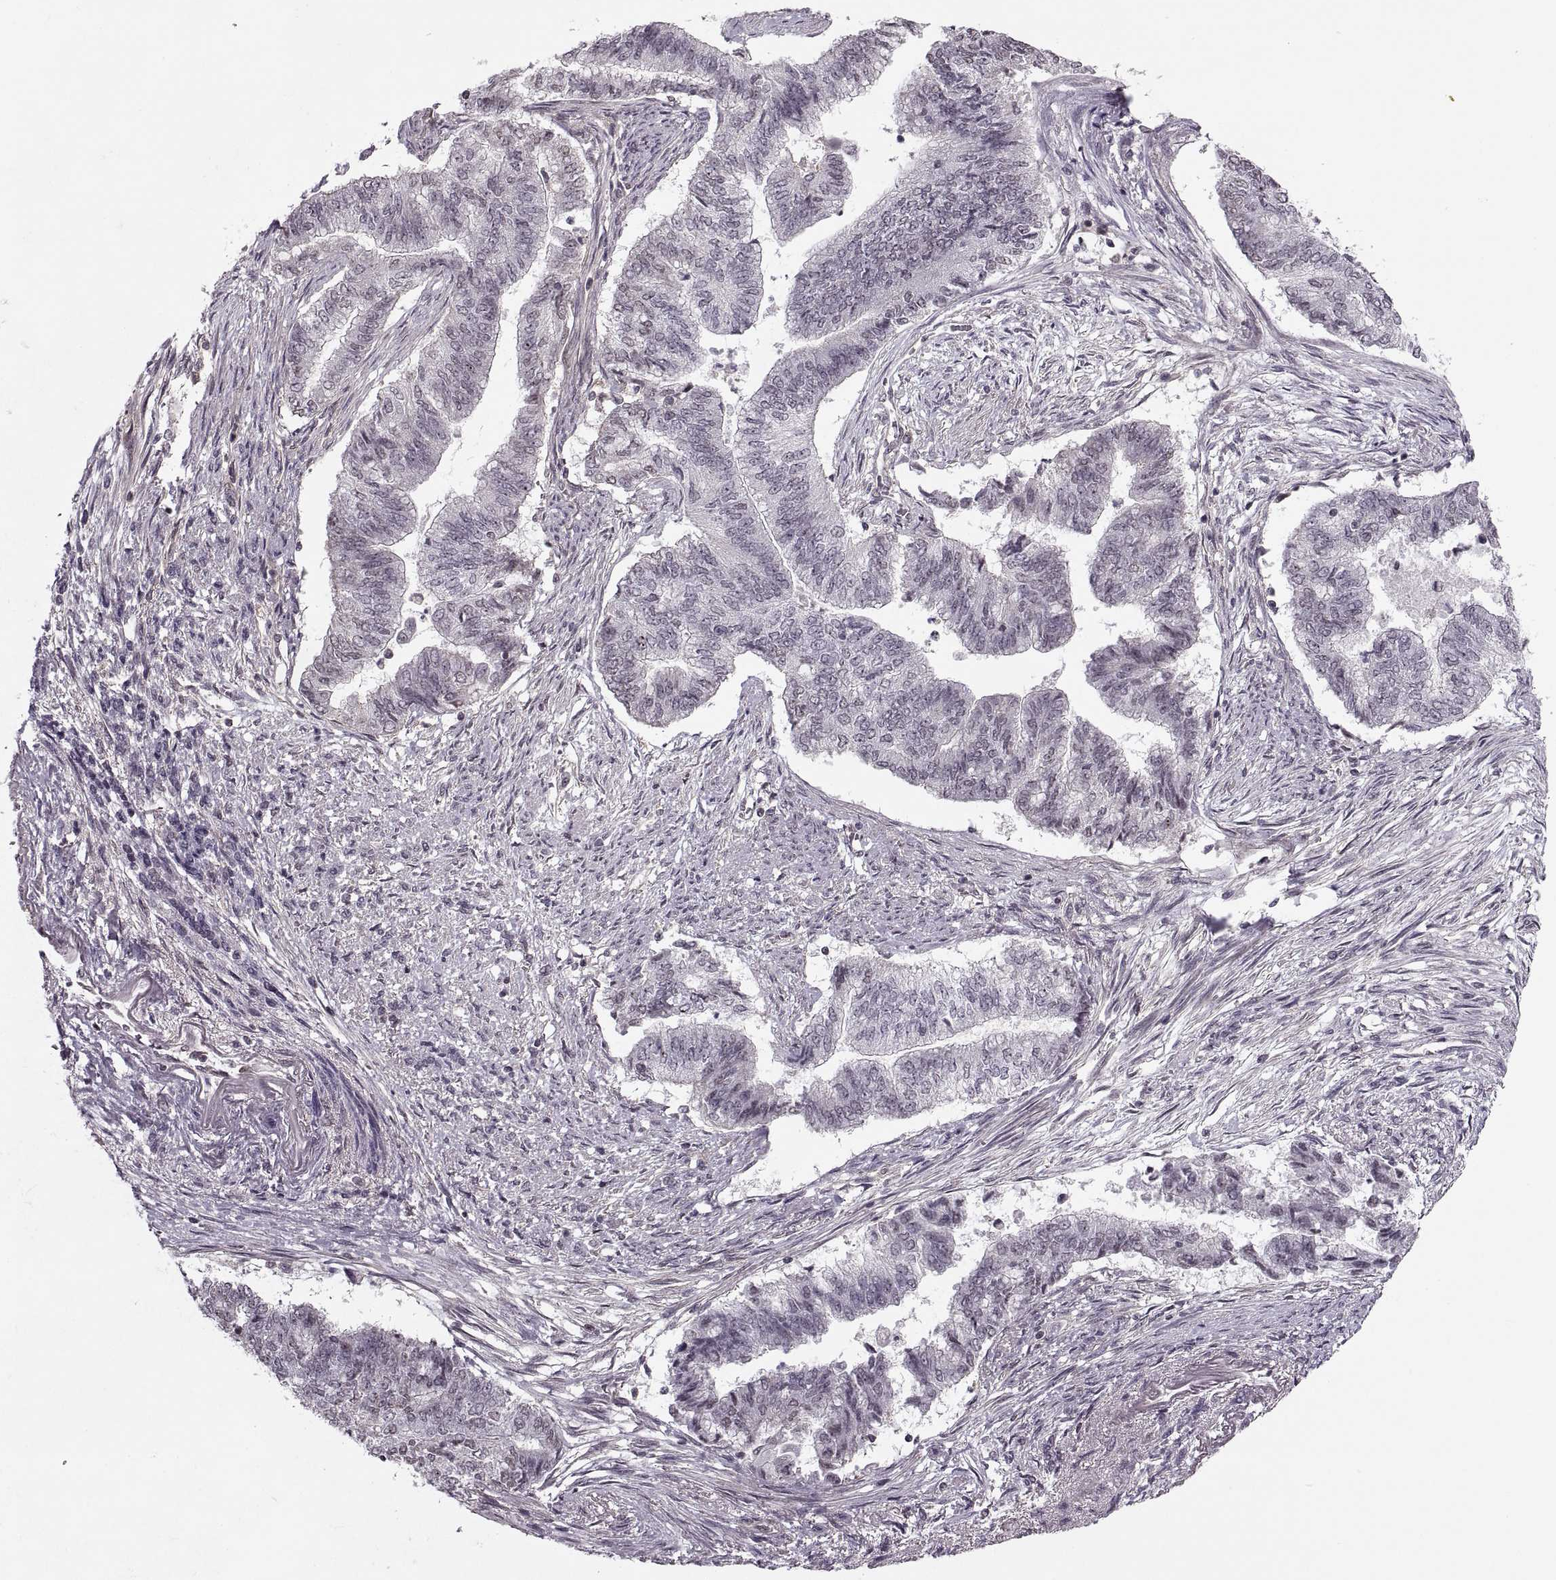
{"staining": {"intensity": "negative", "quantity": "none", "location": "none"}, "tissue": "endometrial cancer", "cell_type": "Tumor cells", "image_type": "cancer", "snomed": [{"axis": "morphology", "description": "Adenocarcinoma, NOS"}, {"axis": "topography", "description": "Endometrium"}], "caption": "High power microscopy photomicrograph of an immunohistochemistry (IHC) photomicrograph of endometrial cancer (adenocarcinoma), revealing no significant staining in tumor cells. Brightfield microscopy of immunohistochemistry (IHC) stained with DAB (3,3'-diaminobenzidine) (brown) and hematoxylin (blue), captured at high magnification.", "gene": "LUZP2", "patient": {"sex": "female", "age": 65}}